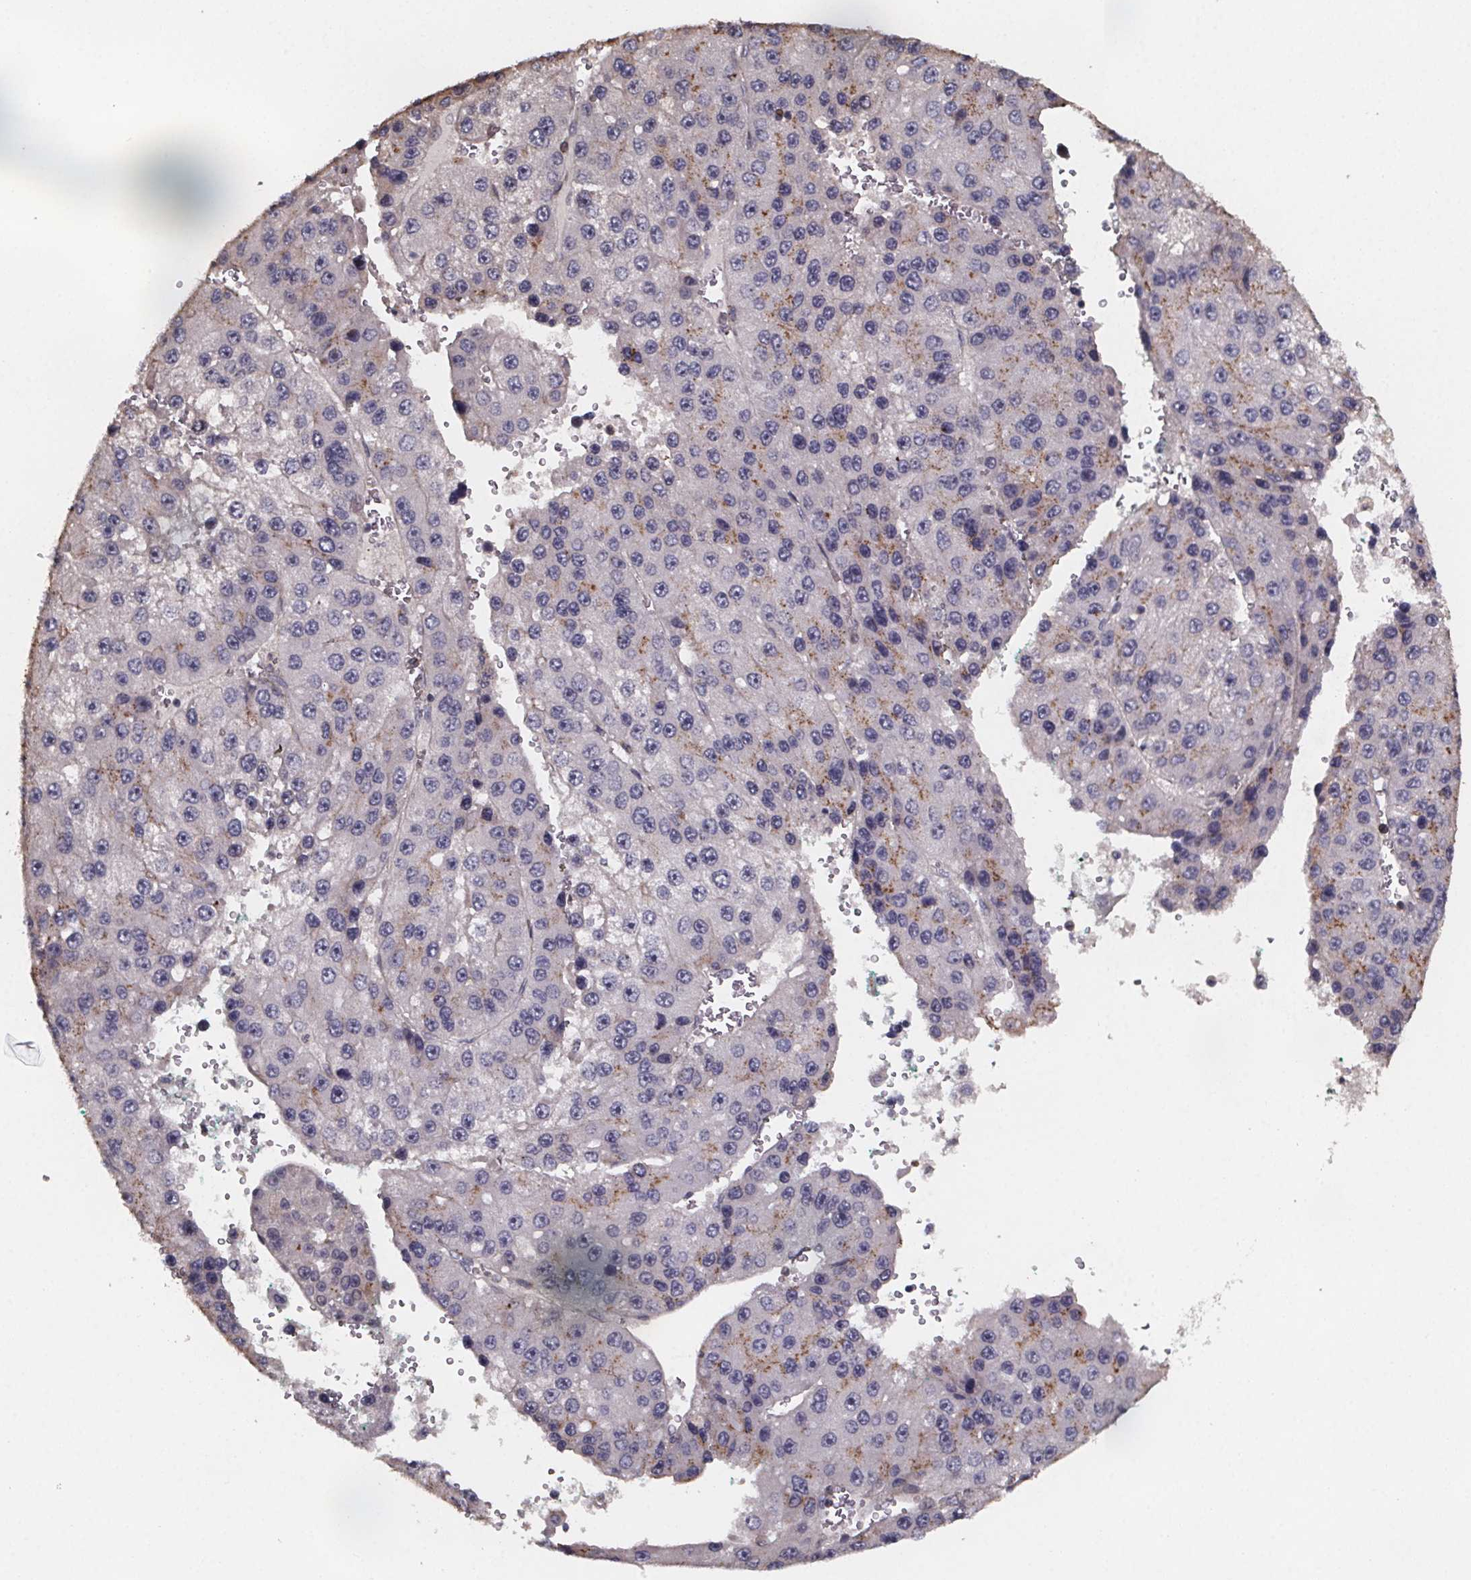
{"staining": {"intensity": "moderate", "quantity": "<25%", "location": "cytoplasmic/membranous"}, "tissue": "liver cancer", "cell_type": "Tumor cells", "image_type": "cancer", "snomed": [{"axis": "morphology", "description": "Carcinoma, Hepatocellular, NOS"}, {"axis": "topography", "description": "Liver"}], "caption": "Immunohistochemical staining of human liver cancer reveals moderate cytoplasmic/membranous protein staining in approximately <25% of tumor cells.", "gene": "ZNF879", "patient": {"sex": "female", "age": 73}}